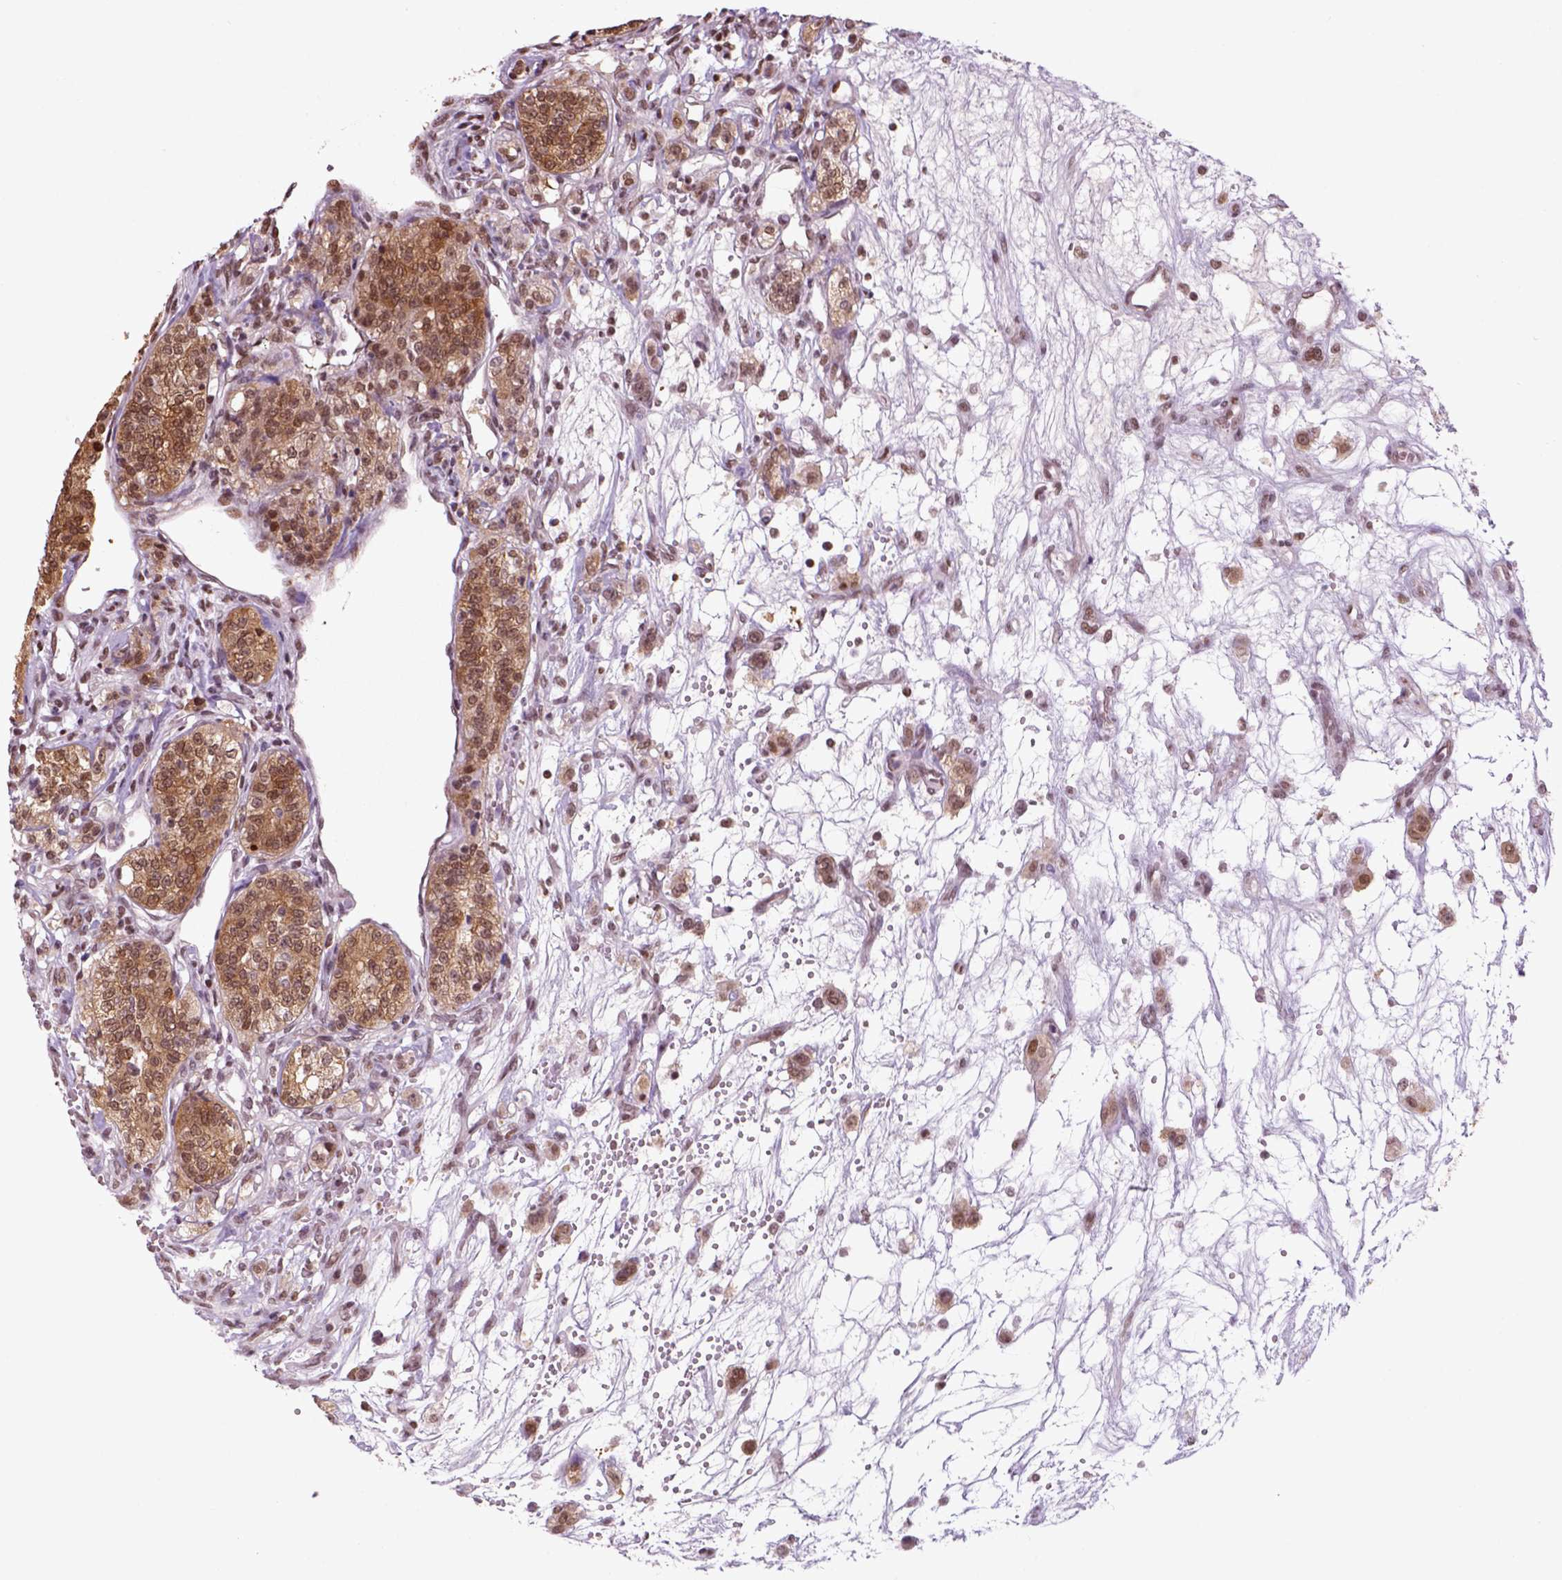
{"staining": {"intensity": "moderate", "quantity": ">75%", "location": "cytoplasmic/membranous,nuclear"}, "tissue": "renal cancer", "cell_type": "Tumor cells", "image_type": "cancer", "snomed": [{"axis": "morphology", "description": "Adenocarcinoma, NOS"}, {"axis": "topography", "description": "Kidney"}], "caption": "Renal adenocarcinoma stained for a protein (brown) shows moderate cytoplasmic/membranous and nuclear positive staining in approximately >75% of tumor cells.", "gene": "GOT1", "patient": {"sex": "female", "age": 63}}